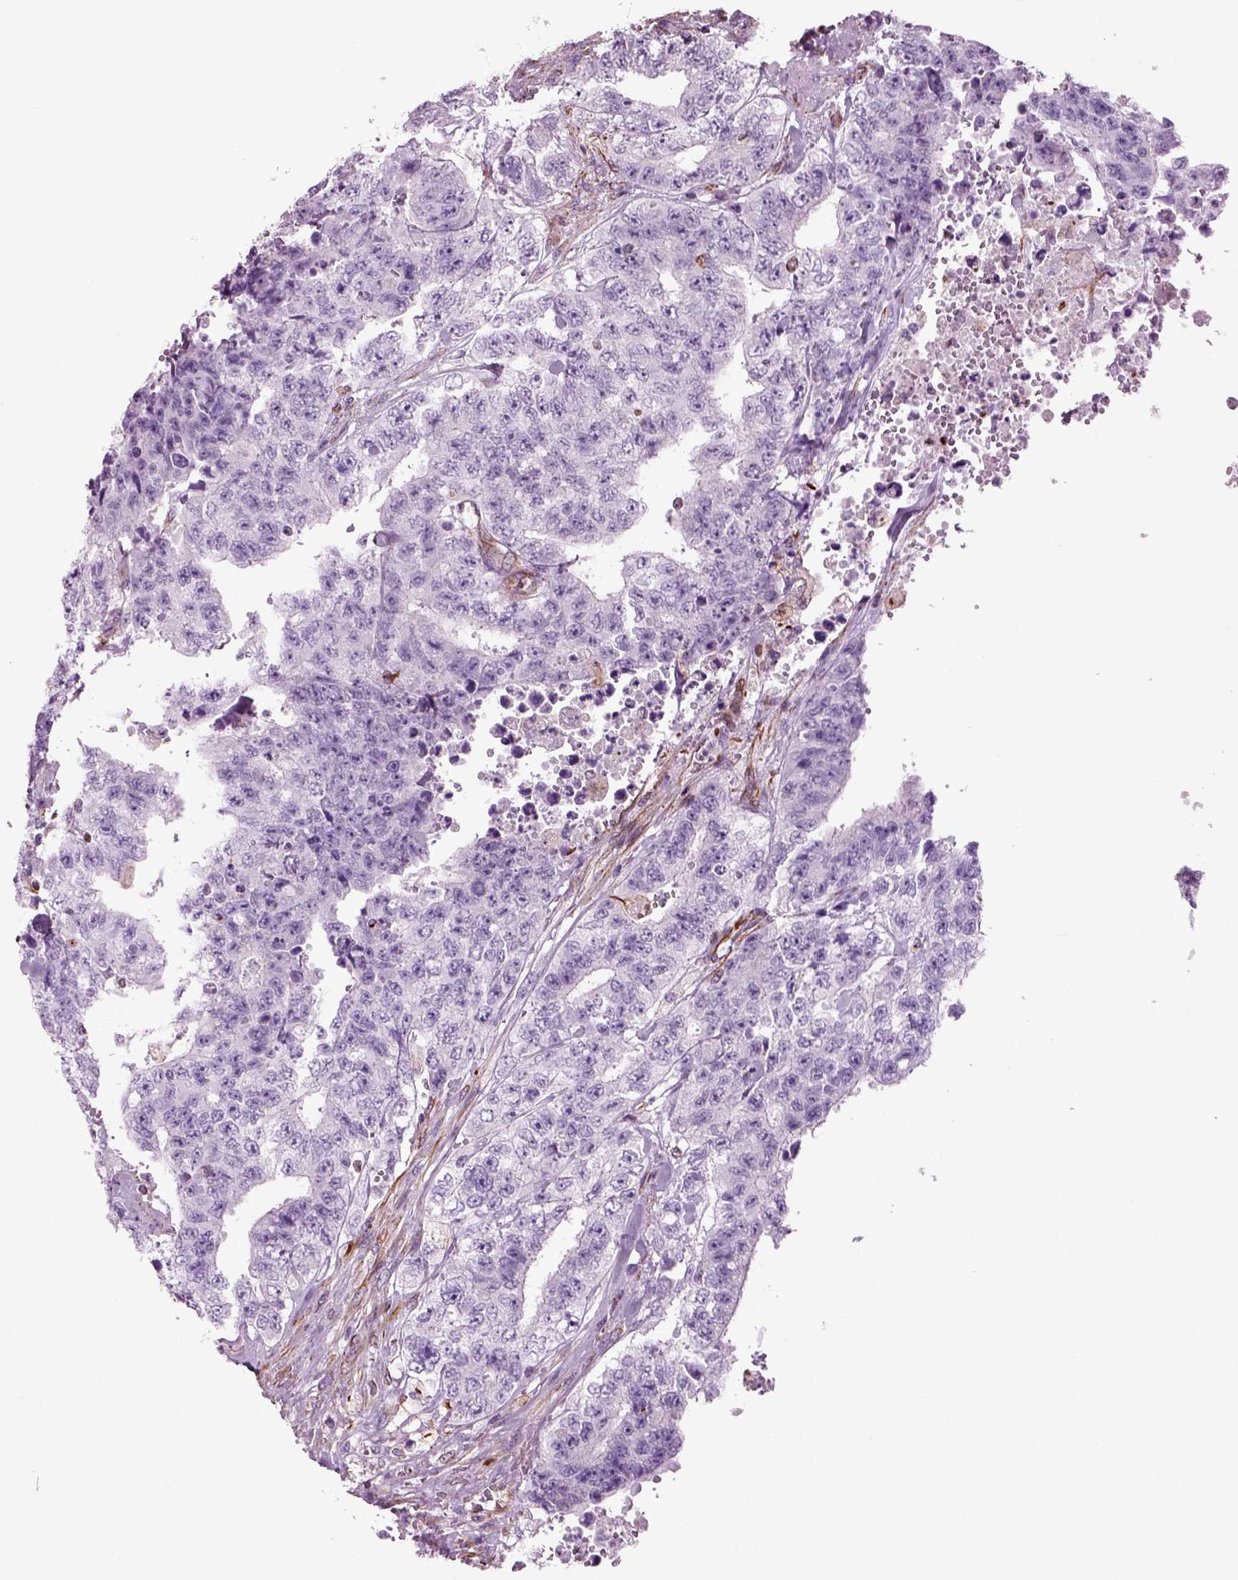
{"staining": {"intensity": "negative", "quantity": "none", "location": "none"}, "tissue": "testis cancer", "cell_type": "Tumor cells", "image_type": "cancer", "snomed": [{"axis": "morphology", "description": "Carcinoma, Embryonal, NOS"}, {"axis": "topography", "description": "Testis"}], "caption": "Immunohistochemistry histopathology image of human embryonal carcinoma (testis) stained for a protein (brown), which reveals no positivity in tumor cells.", "gene": "ACER3", "patient": {"sex": "male", "age": 24}}